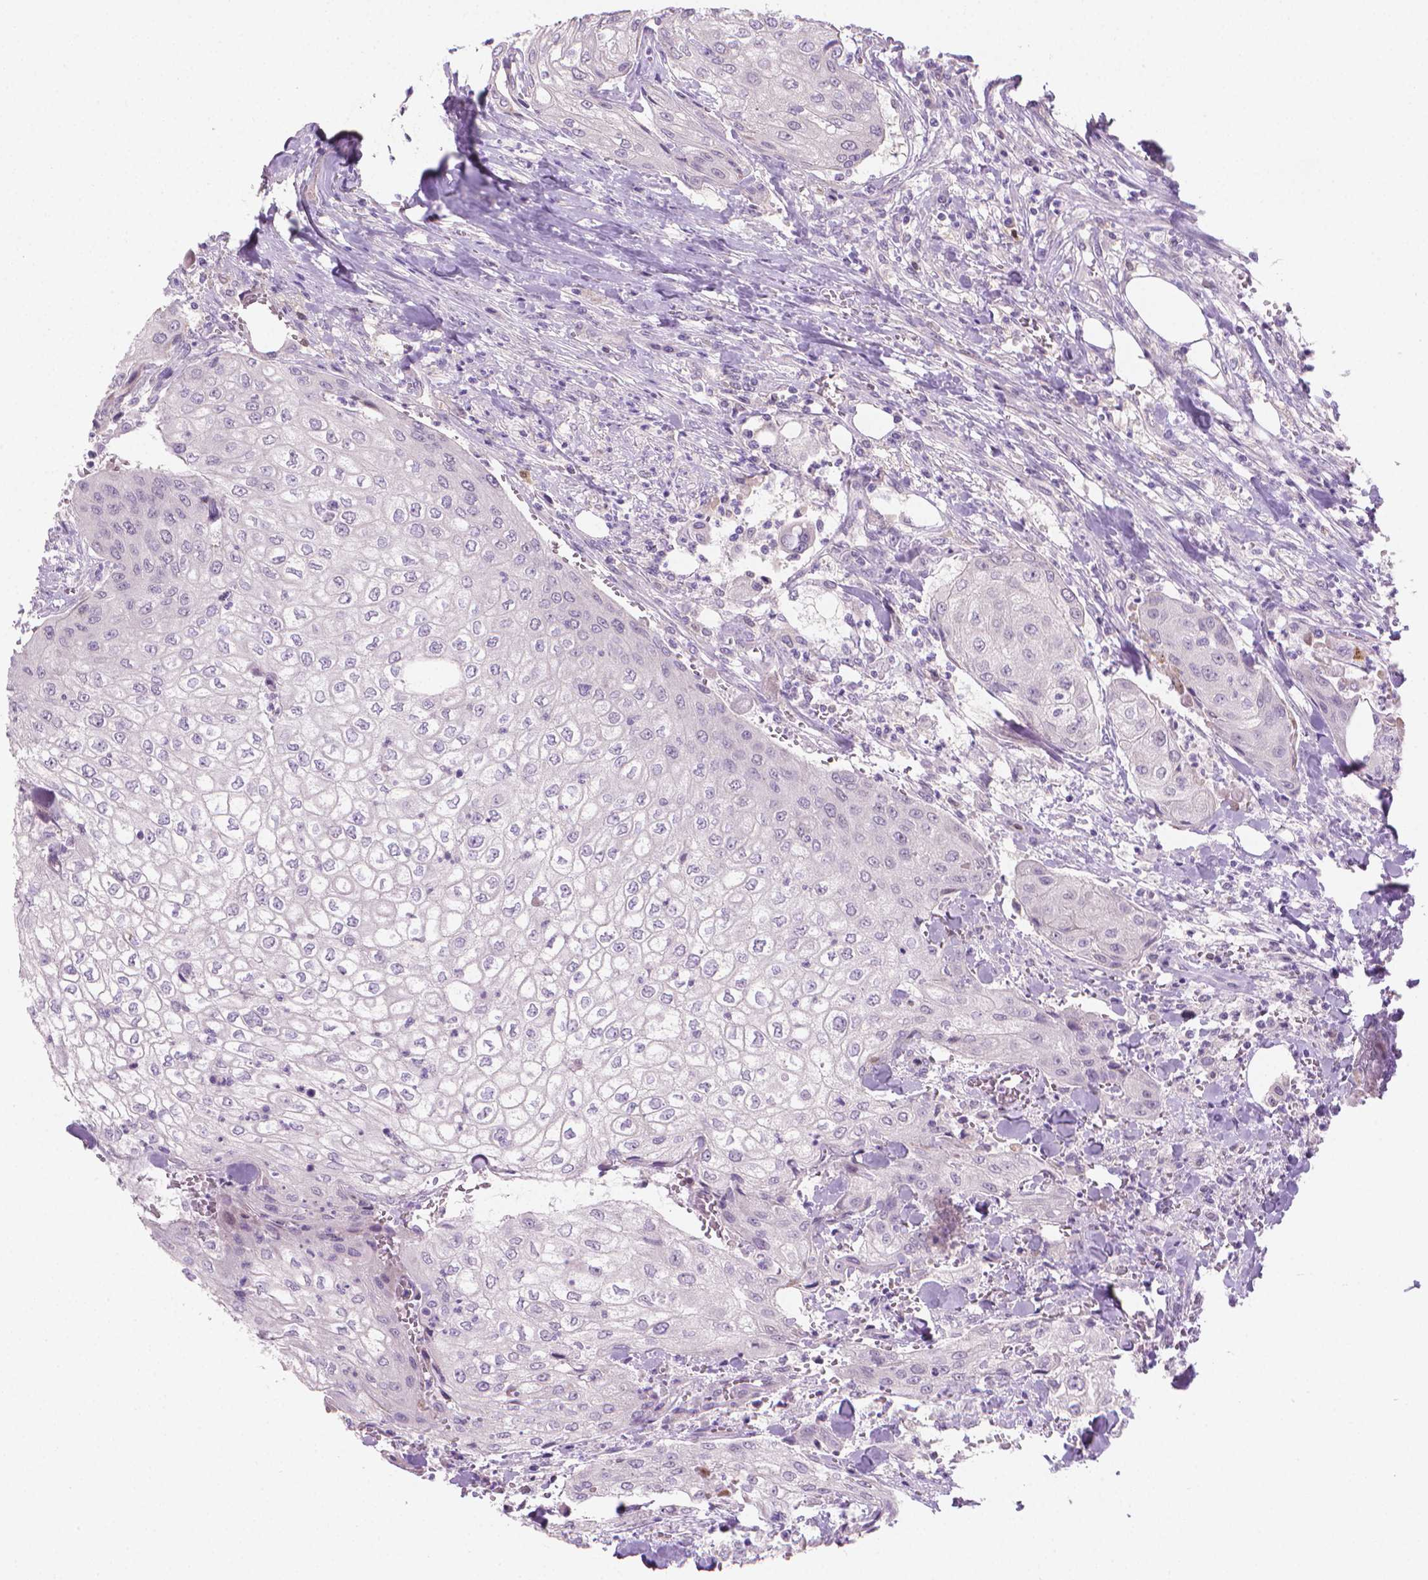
{"staining": {"intensity": "negative", "quantity": "none", "location": "none"}, "tissue": "urothelial cancer", "cell_type": "Tumor cells", "image_type": "cancer", "snomed": [{"axis": "morphology", "description": "Urothelial carcinoma, High grade"}, {"axis": "topography", "description": "Urinary bladder"}], "caption": "A histopathology image of human high-grade urothelial carcinoma is negative for staining in tumor cells.", "gene": "GSDMA", "patient": {"sex": "male", "age": 62}}